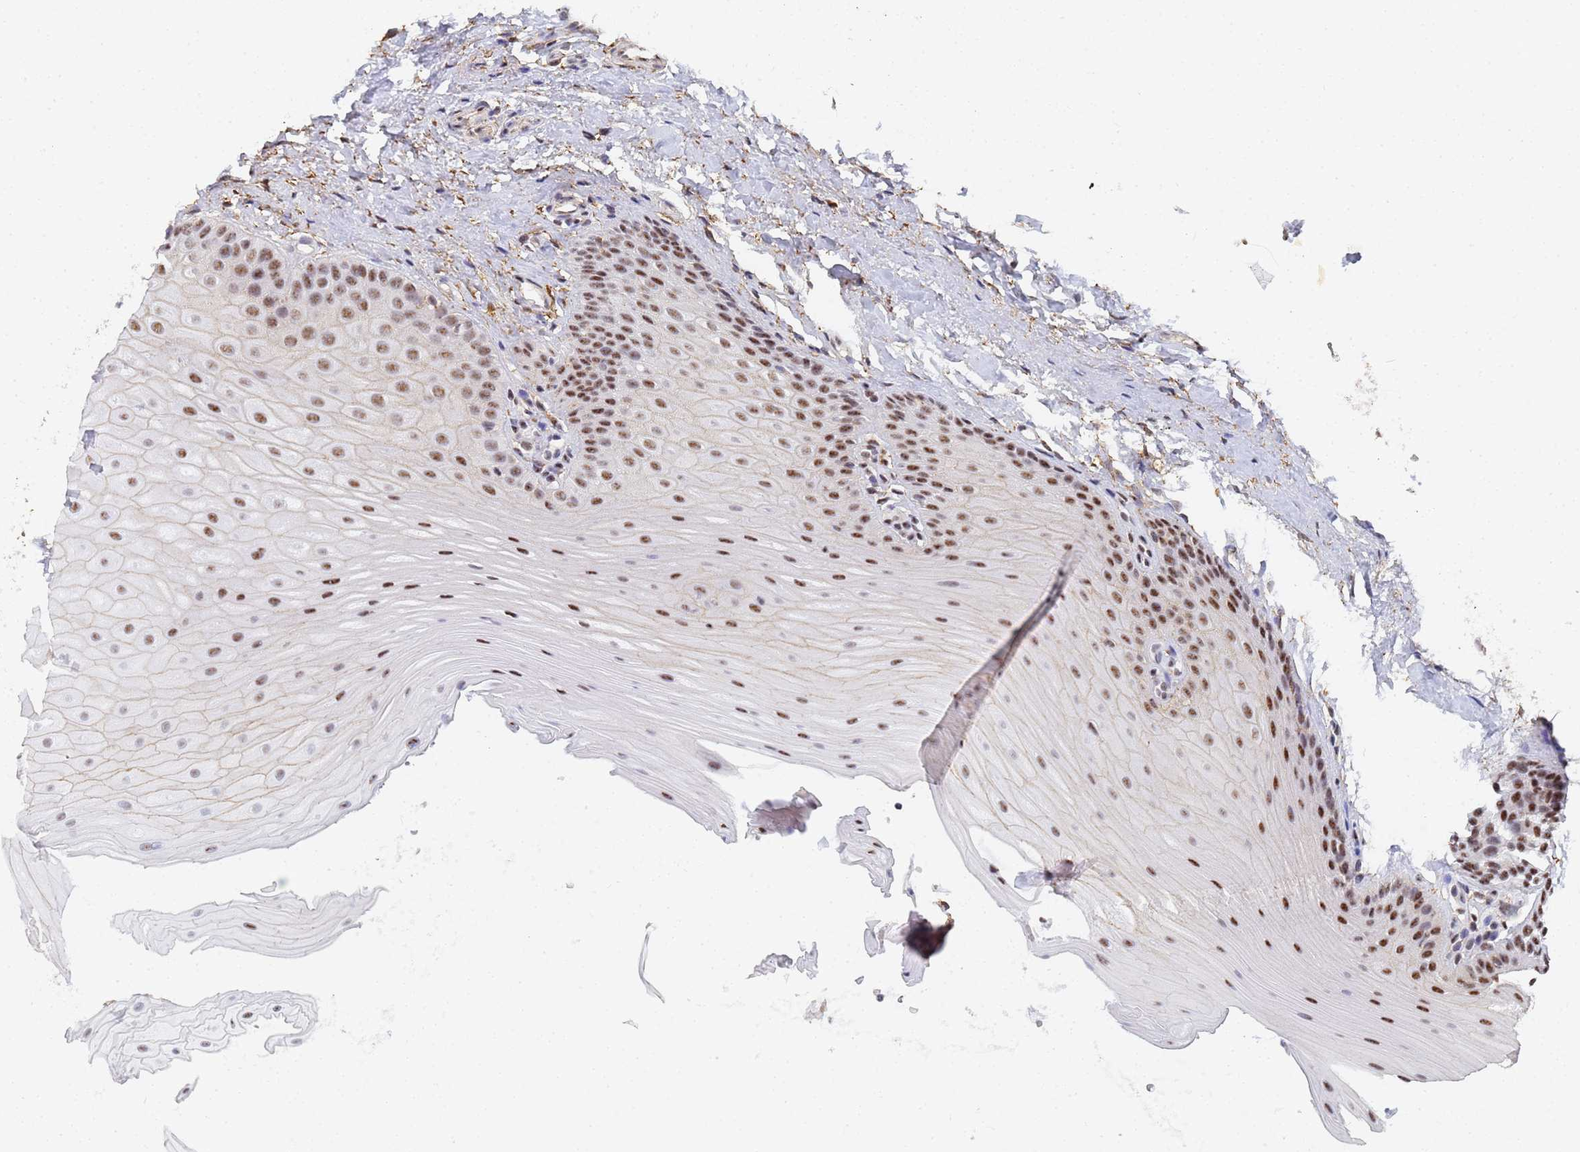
{"staining": {"intensity": "moderate", "quantity": "25%-75%", "location": "nuclear"}, "tissue": "oral mucosa", "cell_type": "Squamous epithelial cells", "image_type": "normal", "snomed": [{"axis": "morphology", "description": "Normal tissue, NOS"}, {"axis": "topography", "description": "Oral tissue"}], "caption": "An image of oral mucosa stained for a protein demonstrates moderate nuclear brown staining in squamous epithelial cells.", "gene": "PRRT4", "patient": {"sex": "female", "age": 67}}